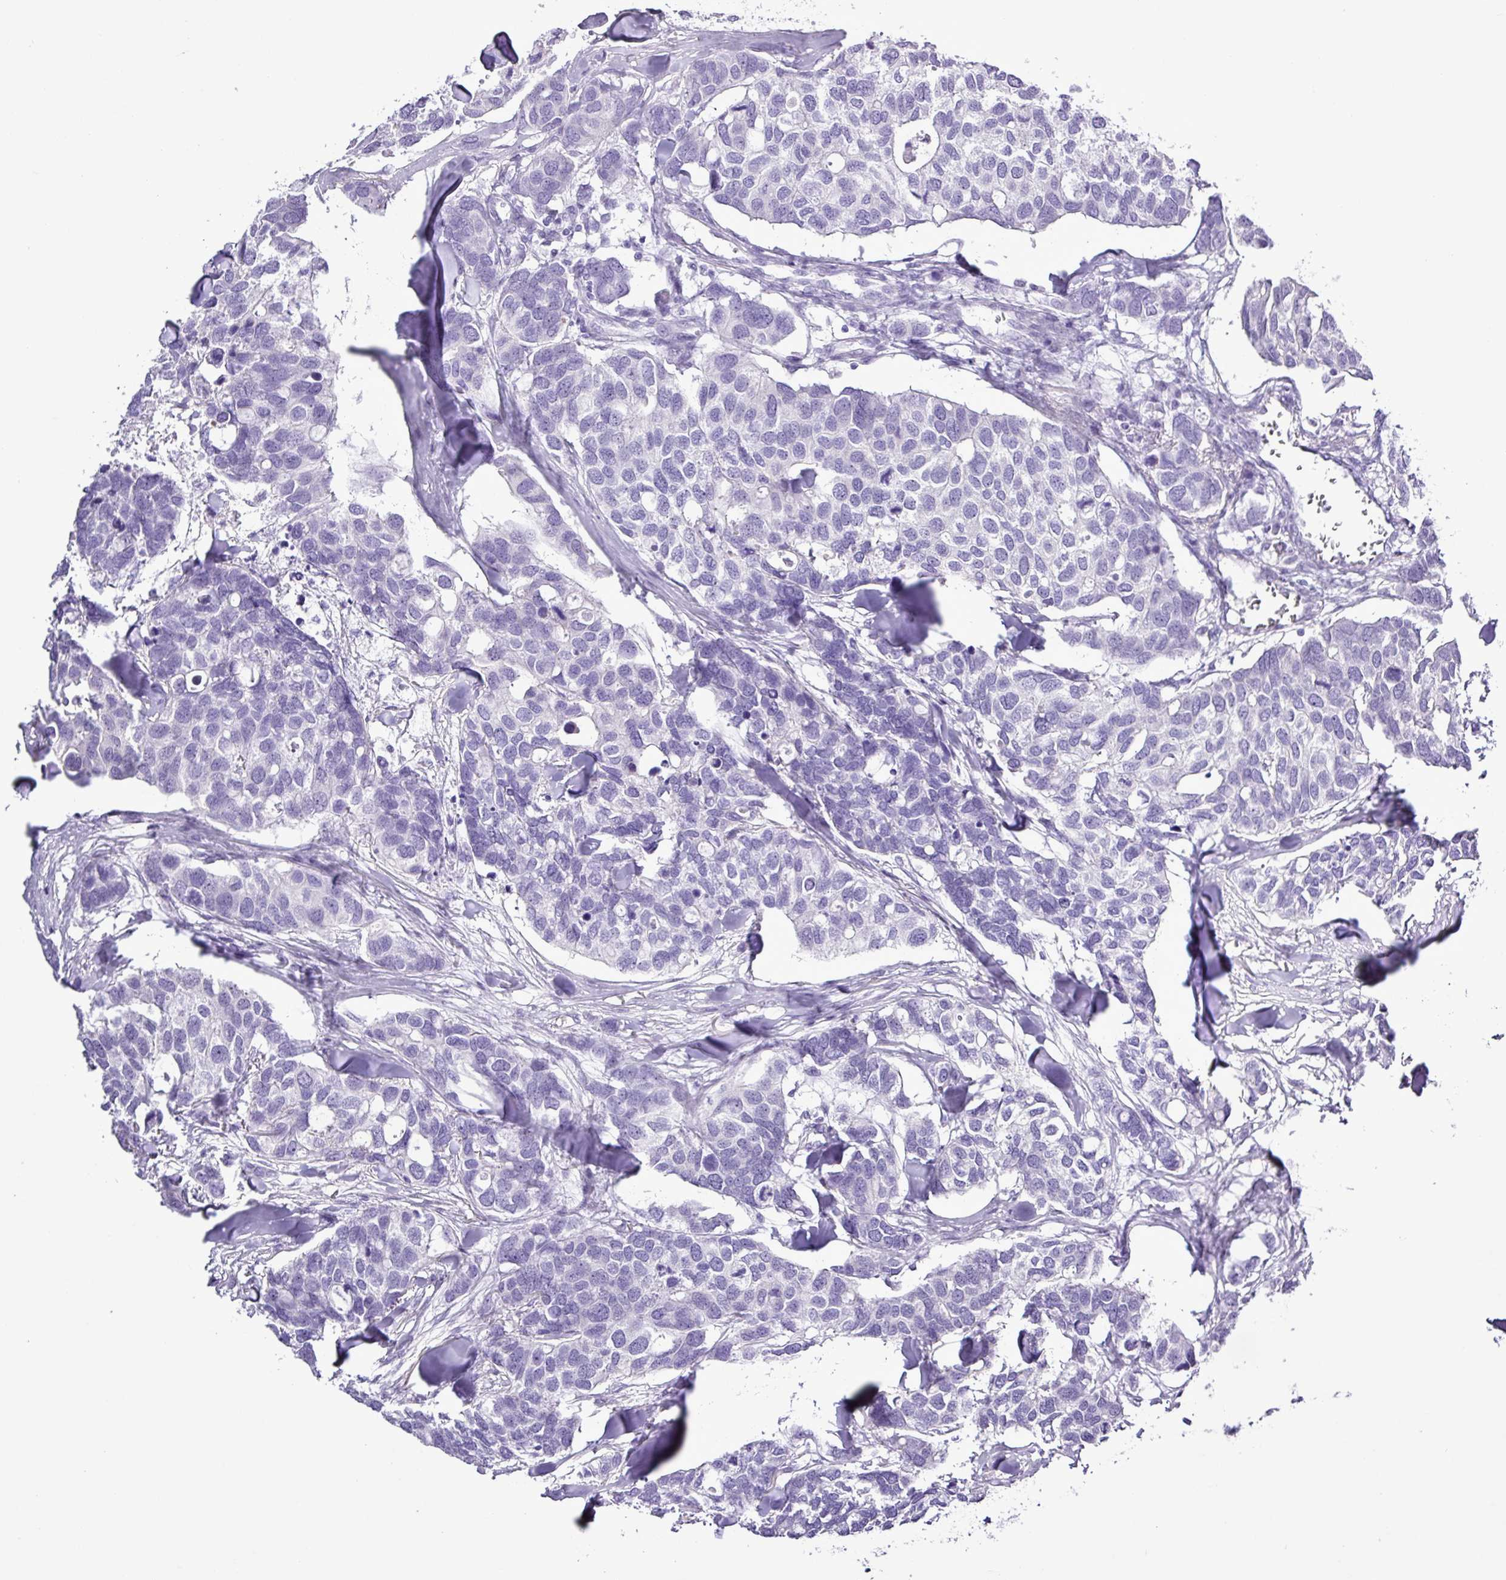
{"staining": {"intensity": "negative", "quantity": "none", "location": "none"}, "tissue": "breast cancer", "cell_type": "Tumor cells", "image_type": "cancer", "snomed": [{"axis": "morphology", "description": "Duct carcinoma"}, {"axis": "topography", "description": "Breast"}], "caption": "Tumor cells show no significant positivity in breast cancer (invasive ductal carcinoma).", "gene": "ALDH3A1", "patient": {"sex": "female", "age": 83}}